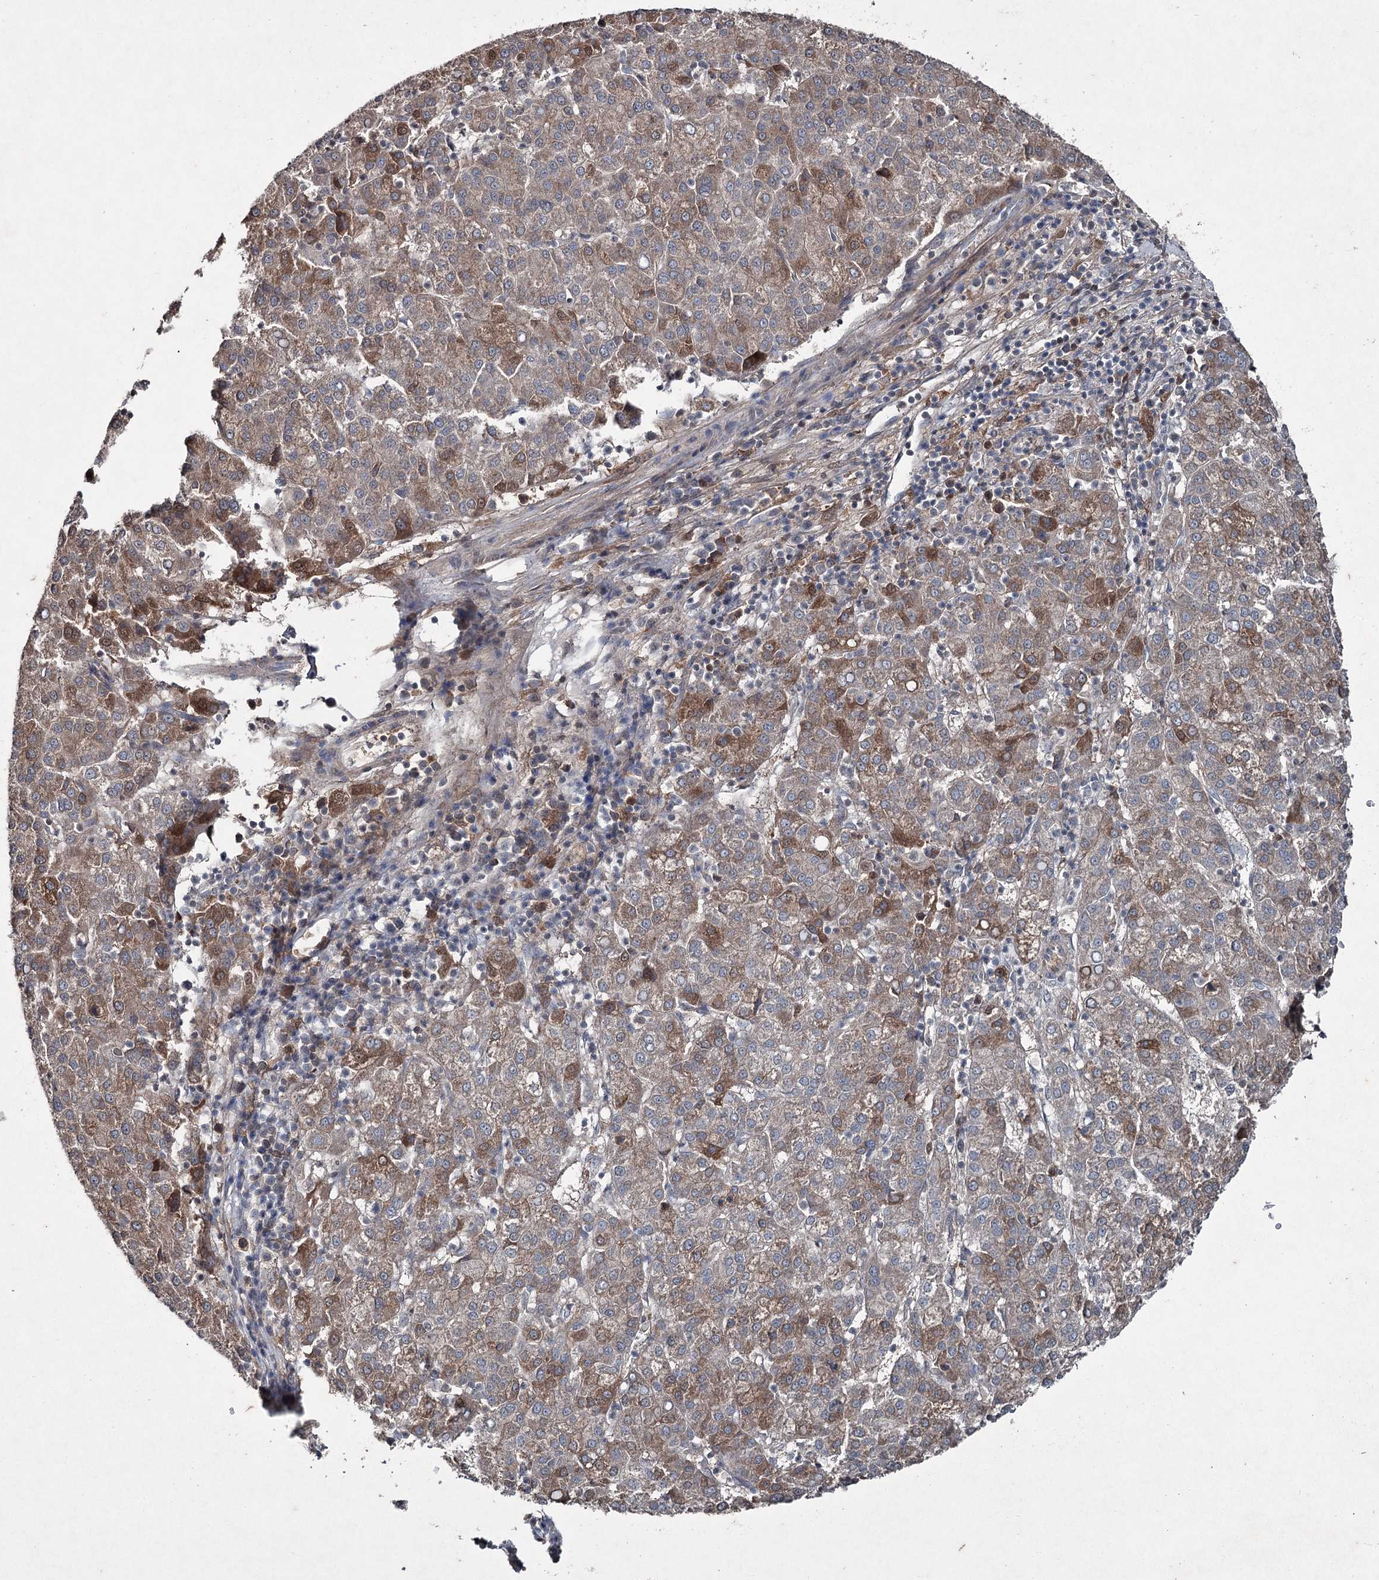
{"staining": {"intensity": "moderate", "quantity": "25%-75%", "location": "cytoplasmic/membranous"}, "tissue": "liver cancer", "cell_type": "Tumor cells", "image_type": "cancer", "snomed": [{"axis": "morphology", "description": "Carcinoma, Hepatocellular, NOS"}, {"axis": "topography", "description": "Liver"}], "caption": "A brown stain highlights moderate cytoplasmic/membranous staining of a protein in human liver hepatocellular carcinoma tumor cells.", "gene": "PGLYRP2", "patient": {"sex": "female", "age": 58}}